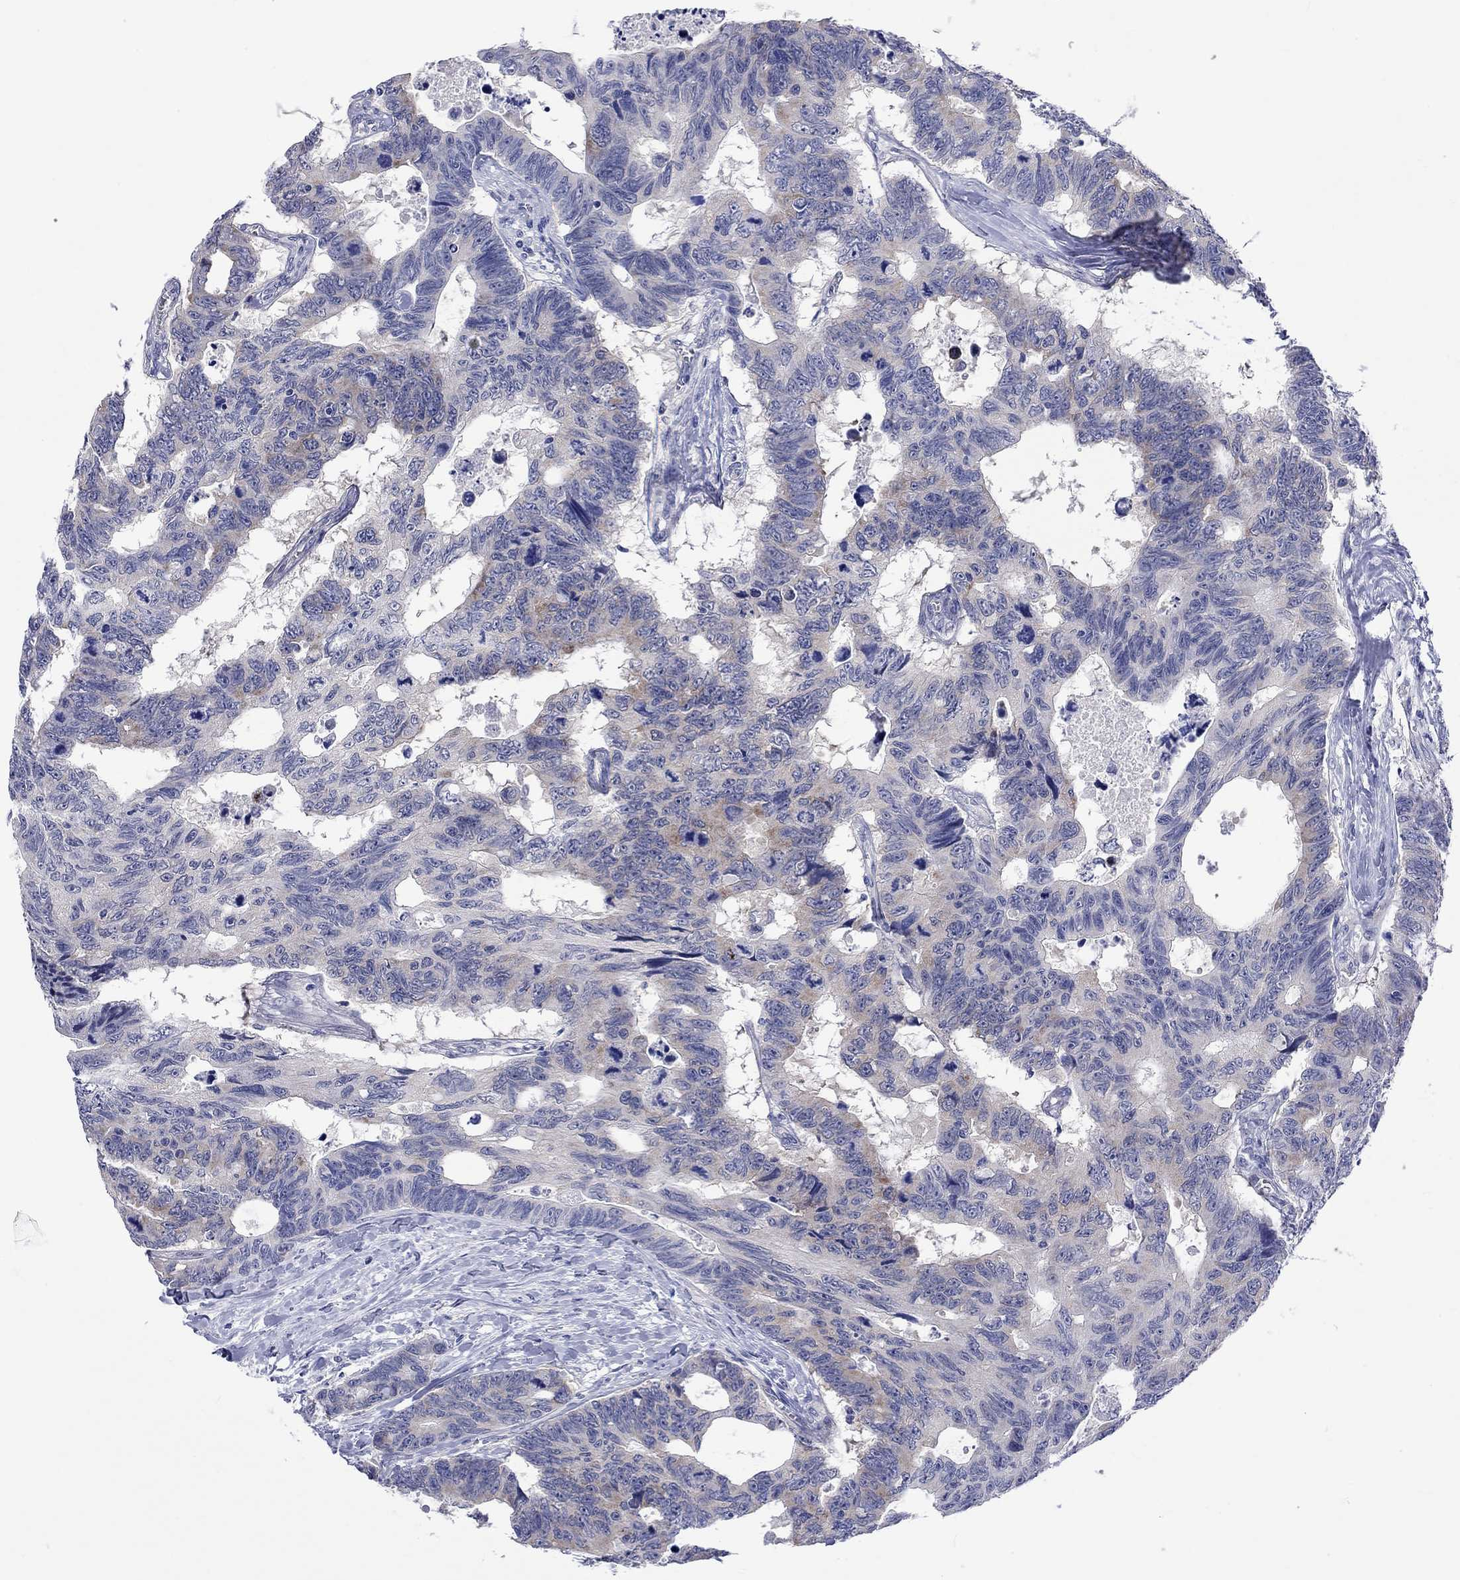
{"staining": {"intensity": "weak", "quantity": "<25%", "location": "cytoplasmic/membranous"}, "tissue": "colorectal cancer", "cell_type": "Tumor cells", "image_type": "cancer", "snomed": [{"axis": "morphology", "description": "Adenocarcinoma, NOS"}, {"axis": "topography", "description": "Colon"}], "caption": "Immunohistochemistry (IHC) photomicrograph of neoplastic tissue: human colorectal cancer stained with DAB (3,3'-diaminobenzidine) demonstrates no significant protein staining in tumor cells.", "gene": "CERS1", "patient": {"sex": "female", "age": 77}}